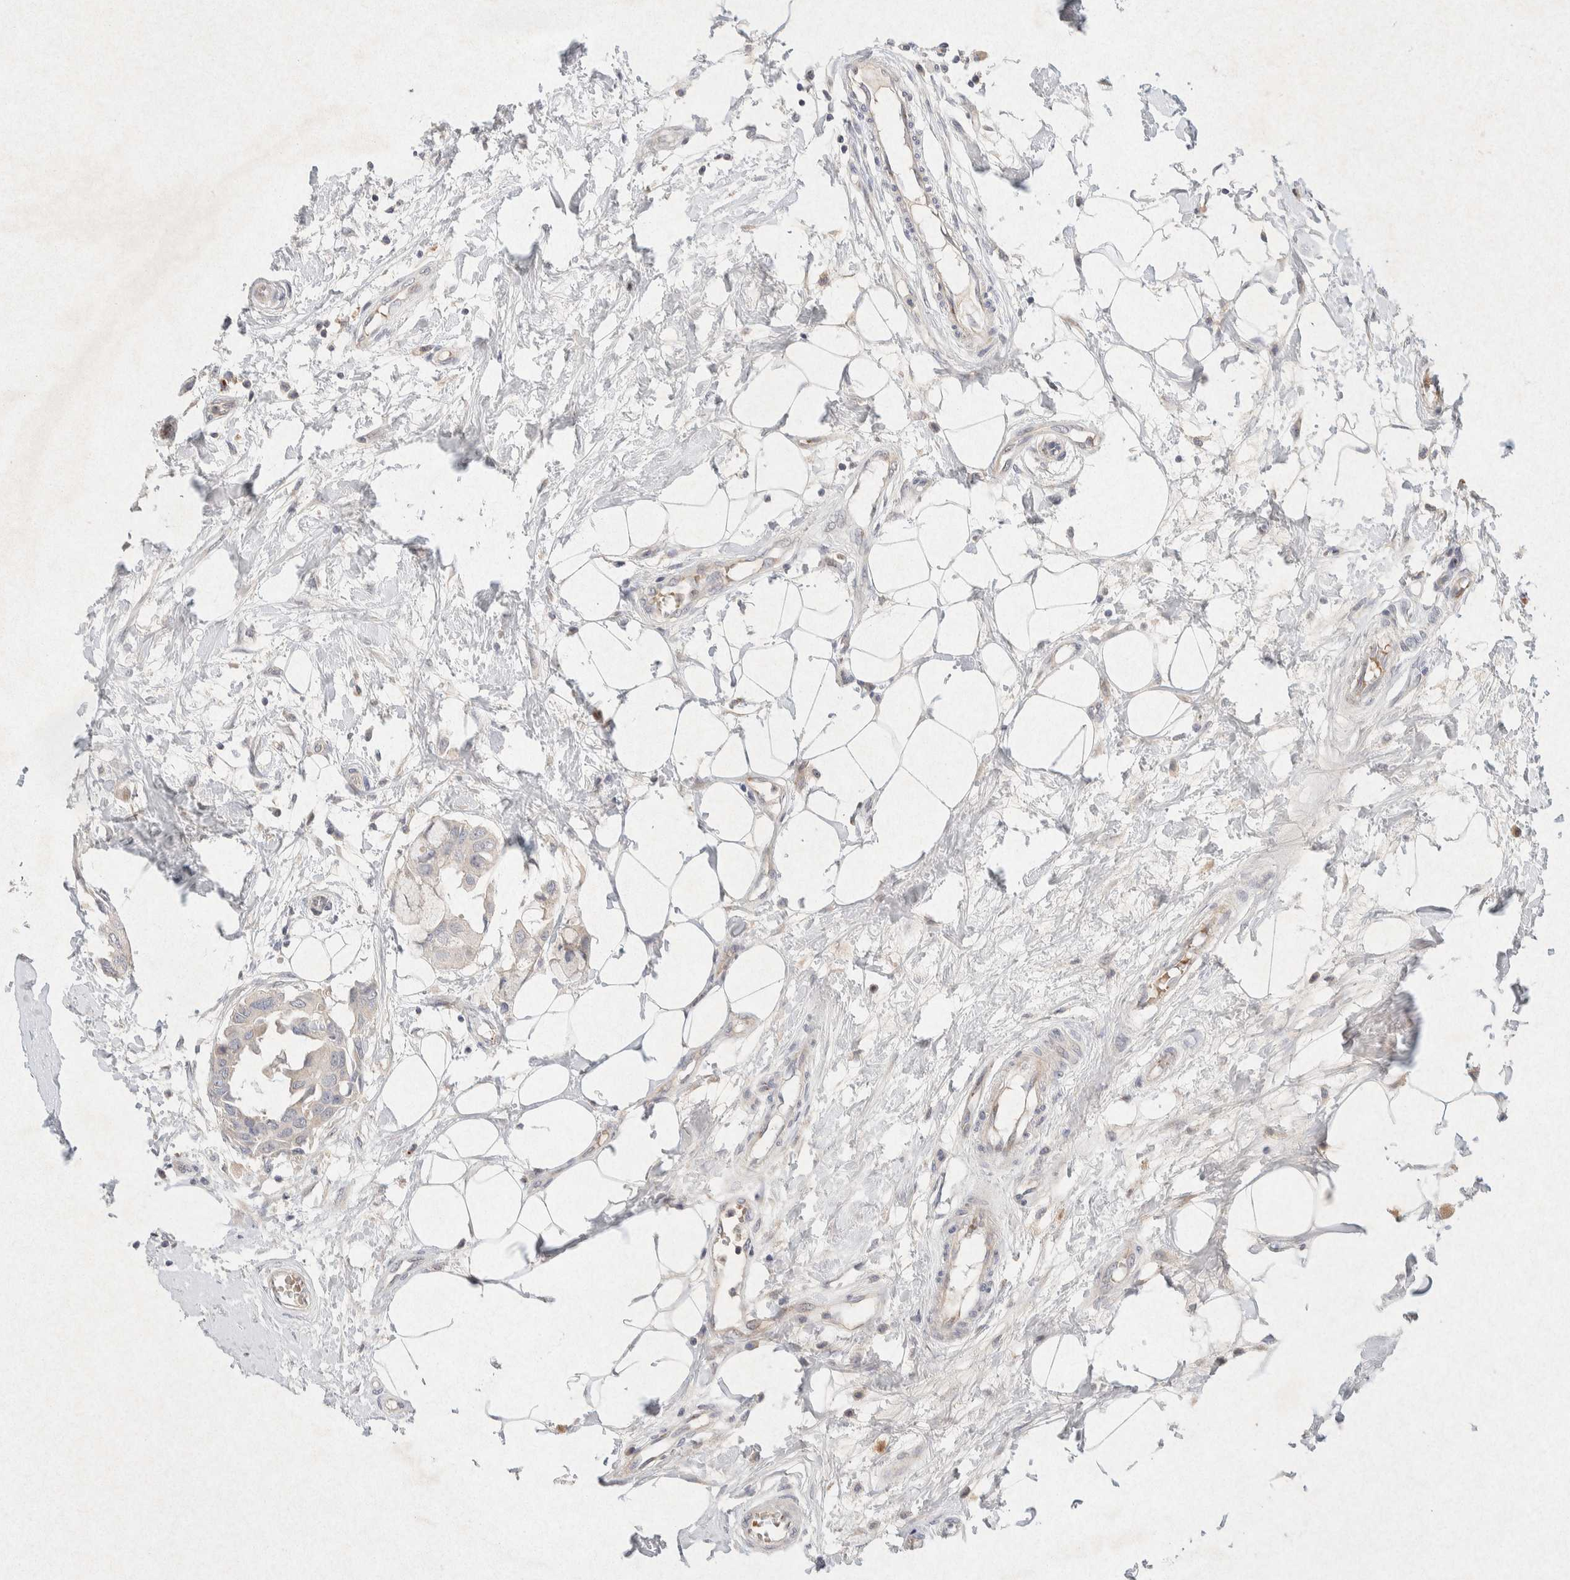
{"staining": {"intensity": "negative", "quantity": "none", "location": "none"}, "tissue": "breast cancer", "cell_type": "Tumor cells", "image_type": "cancer", "snomed": [{"axis": "morphology", "description": "Duct carcinoma"}, {"axis": "topography", "description": "Breast"}], "caption": "A high-resolution histopathology image shows IHC staining of breast cancer, which shows no significant positivity in tumor cells. The staining was performed using DAB to visualize the protein expression in brown, while the nuclei were stained in blue with hematoxylin (Magnification: 20x).", "gene": "GNAI1", "patient": {"sex": "female", "age": 40}}